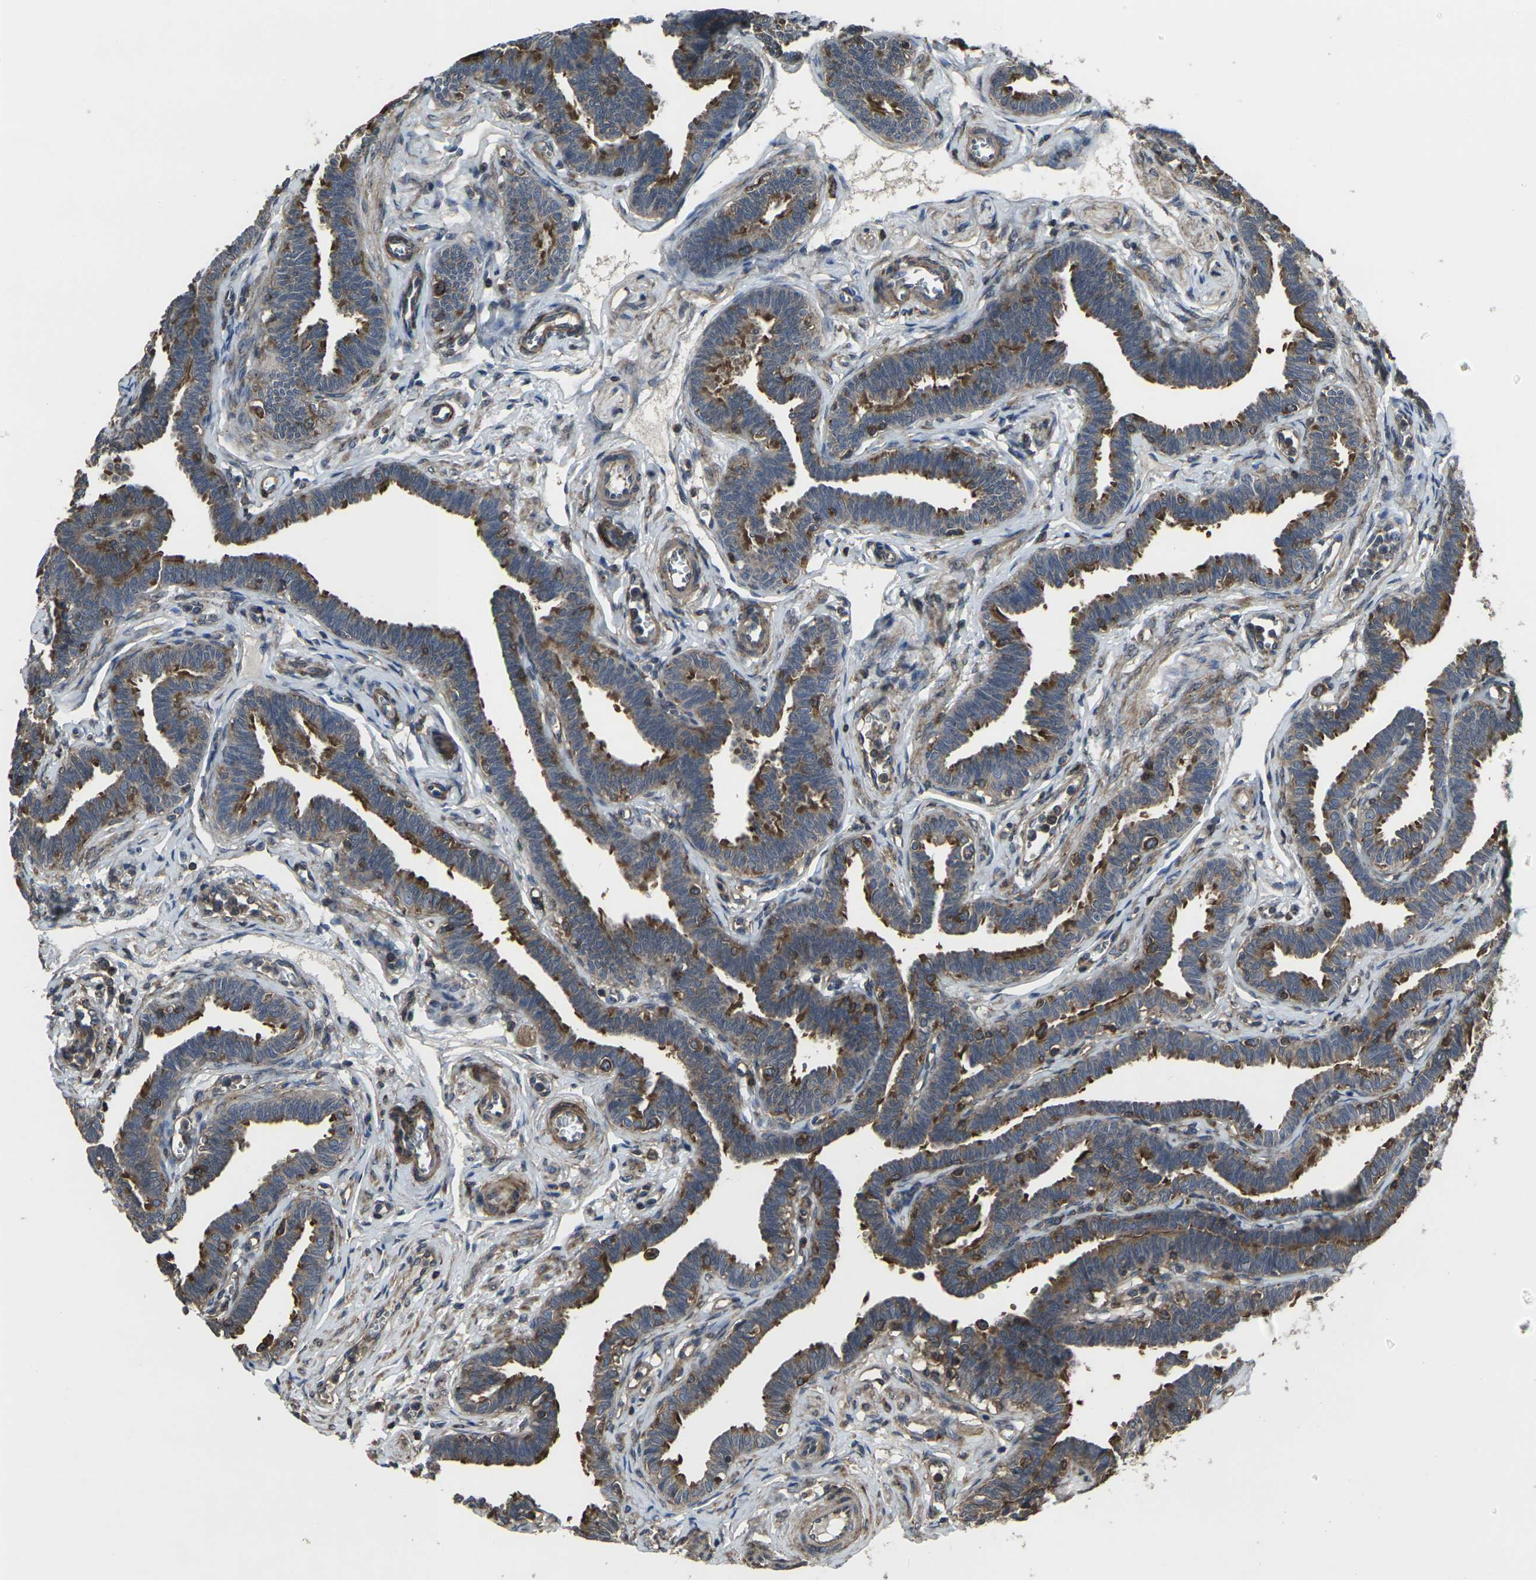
{"staining": {"intensity": "moderate", "quantity": "25%-75%", "location": "cytoplasmic/membranous"}, "tissue": "fallopian tube", "cell_type": "Glandular cells", "image_type": "normal", "snomed": [{"axis": "morphology", "description": "Normal tissue, NOS"}, {"axis": "topography", "description": "Fallopian tube"}, {"axis": "topography", "description": "Ovary"}], "caption": "Moderate cytoplasmic/membranous staining for a protein is identified in approximately 25%-75% of glandular cells of unremarkable fallopian tube using IHC.", "gene": "PRKACB", "patient": {"sex": "female", "age": 23}}